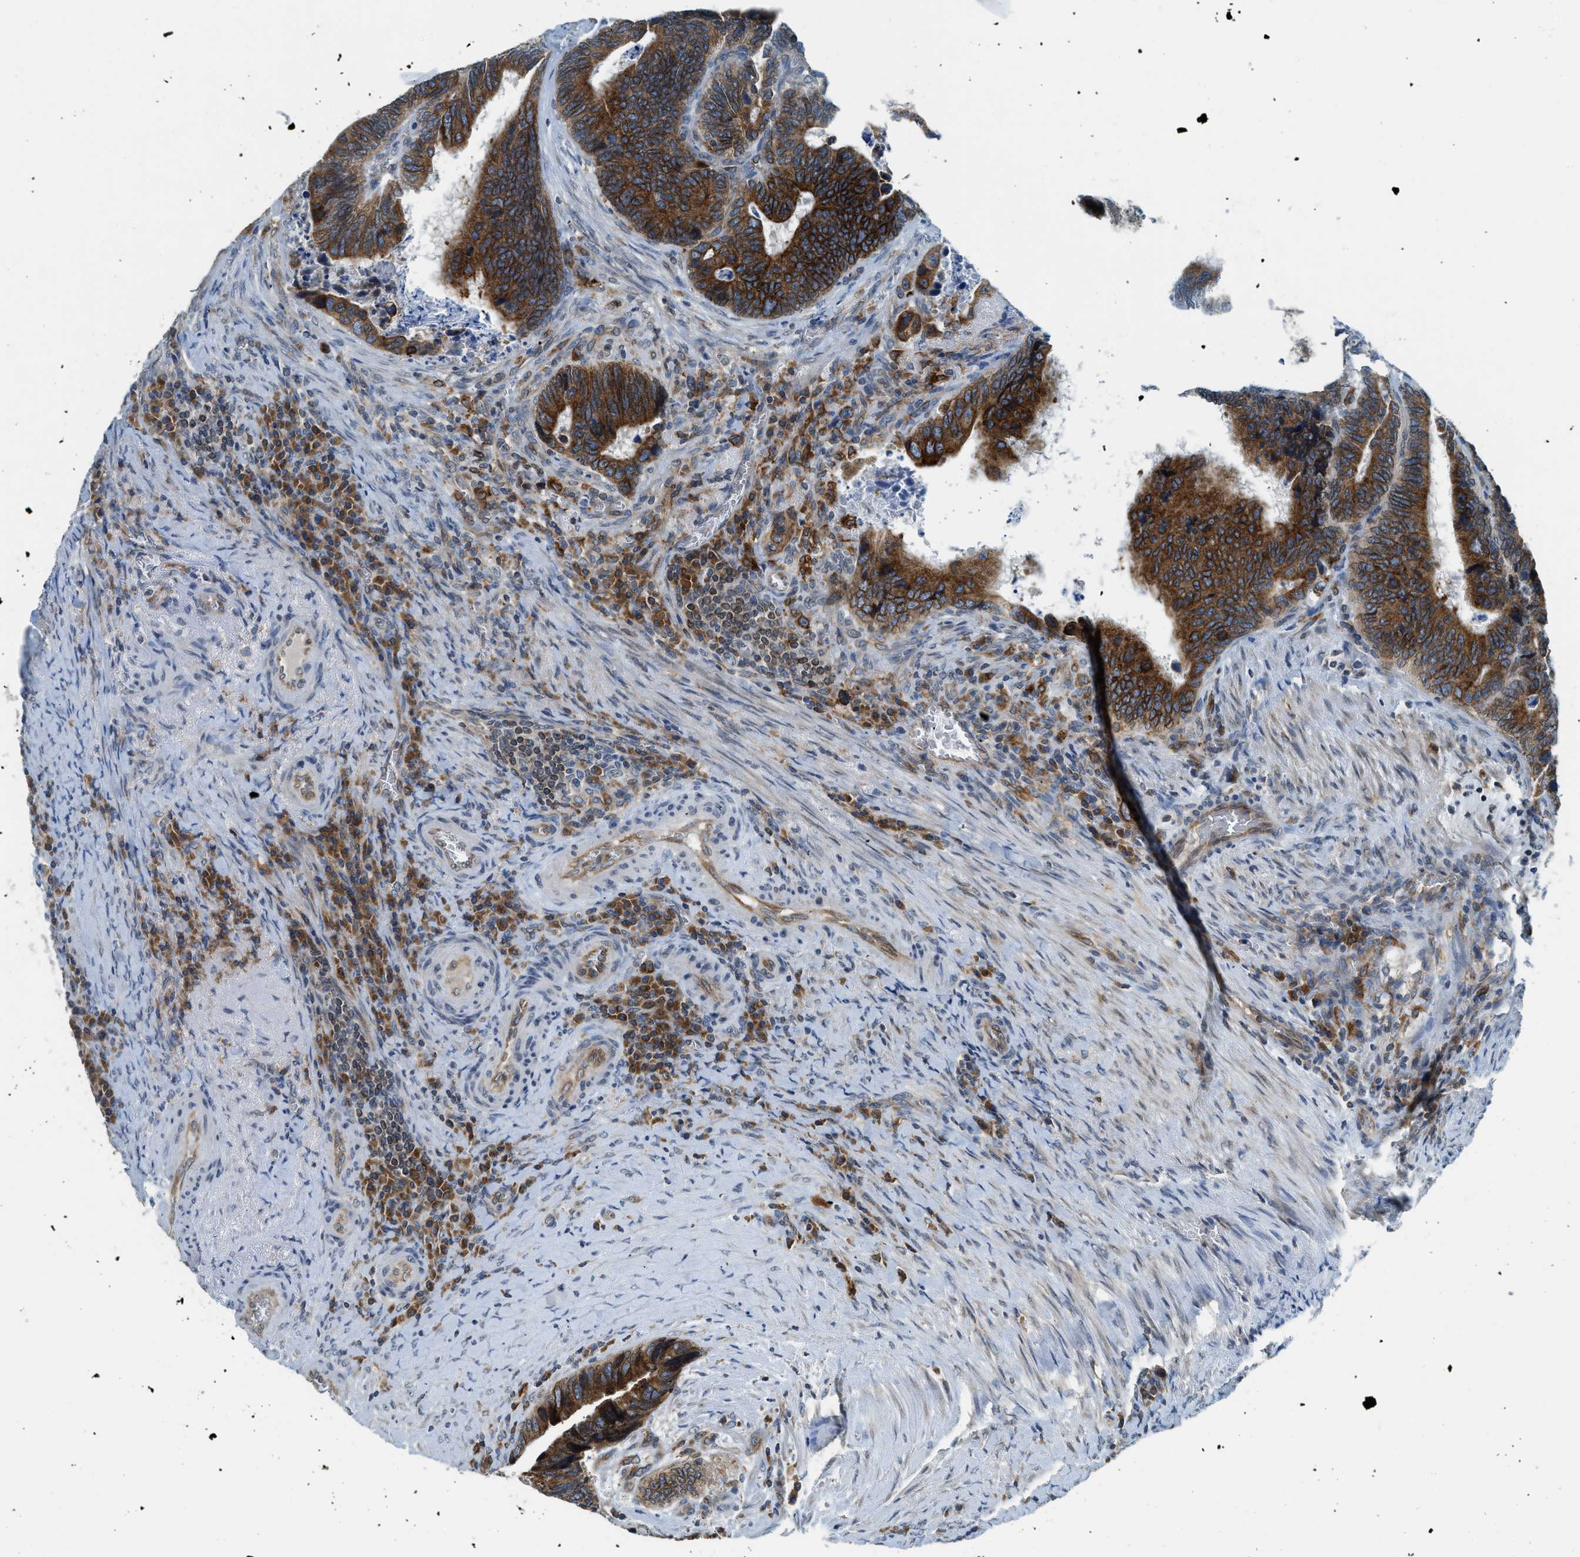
{"staining": {"intensity": "strong", "quantity": ">75%", "location": "cytoplasmic/membranous"}, "tissue": "colorectal cancer", "cell_type": "Tumor cells", "image_type": "cancer", "snomed": [{"axis": "morphology", "description": "Adenocarcinoma, NOS"}, {"axis": "topography", "description": "Colon"}], "caption": "This histopathology image exhibits colorectal cancer stained with immunohistochemistry to label a protein in brown. The cytoplasmic/membranous of tumor cells show strong positivity for the protein. Nuclei are counter-stained blue.", "gene": "BCAP31", "patient": {"sex": "male", "age": 72}}